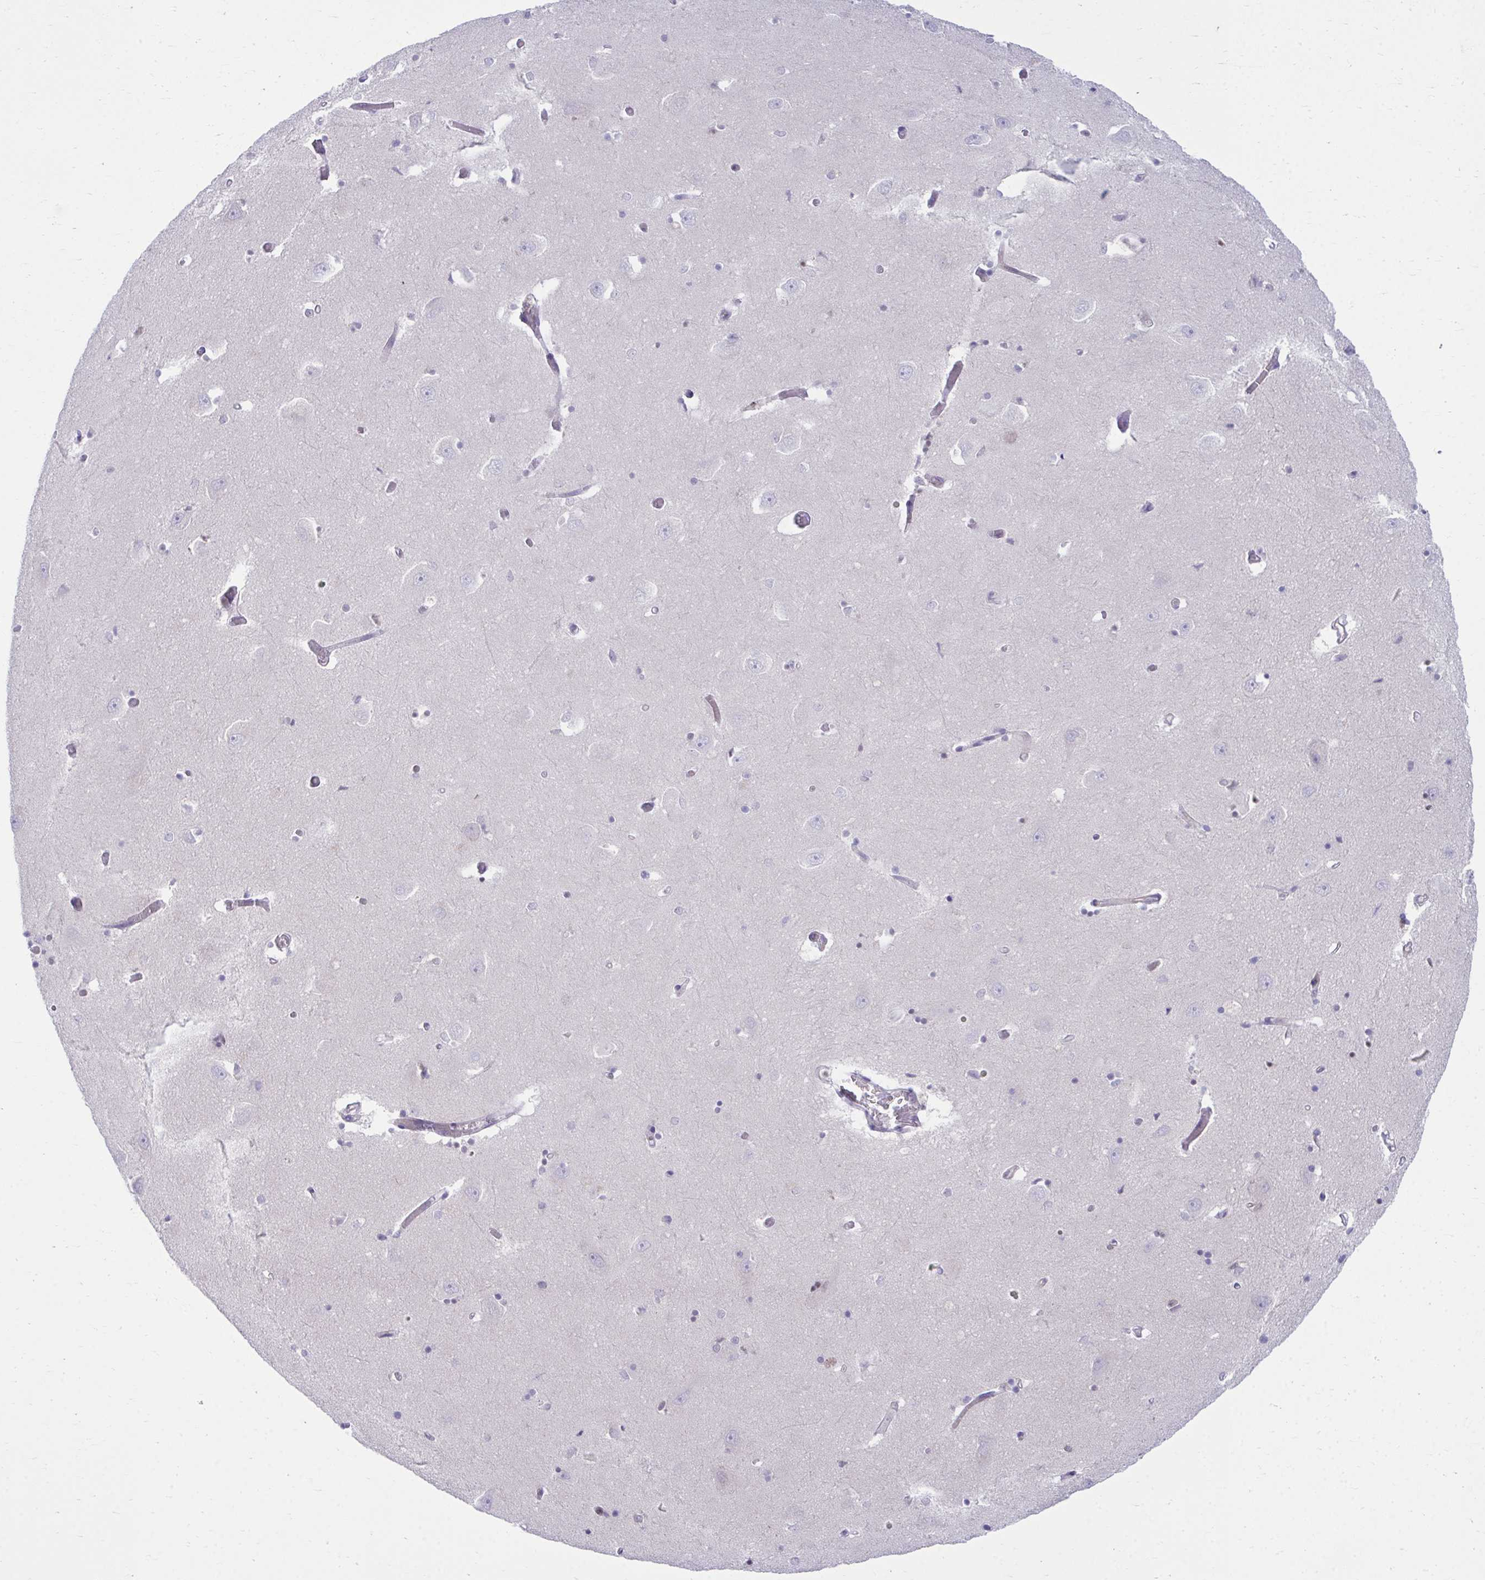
{"staining": {"intensity": "negative", "quantity": "none", "location": "none"}, "tissue": "caudate", "cell_type": "Glial cells", "image_type": "normal", "snomed": [{"axis": "morphology", "description": "Normal tissue, NOS"}, {"axis": "topography", "description": "Lateral ventricle wall"}, {"axis": "topography", "description": "Hippocampus"}], "caption": "Immunohistochemistry of unremarkable human caudate exhibits no expression in glial cells. (Immunohistochemistry (ihc), brightfield microscopy, high magnification).", "gene": "OR7A5", "patient": {"sex": "female", "age": 63}}